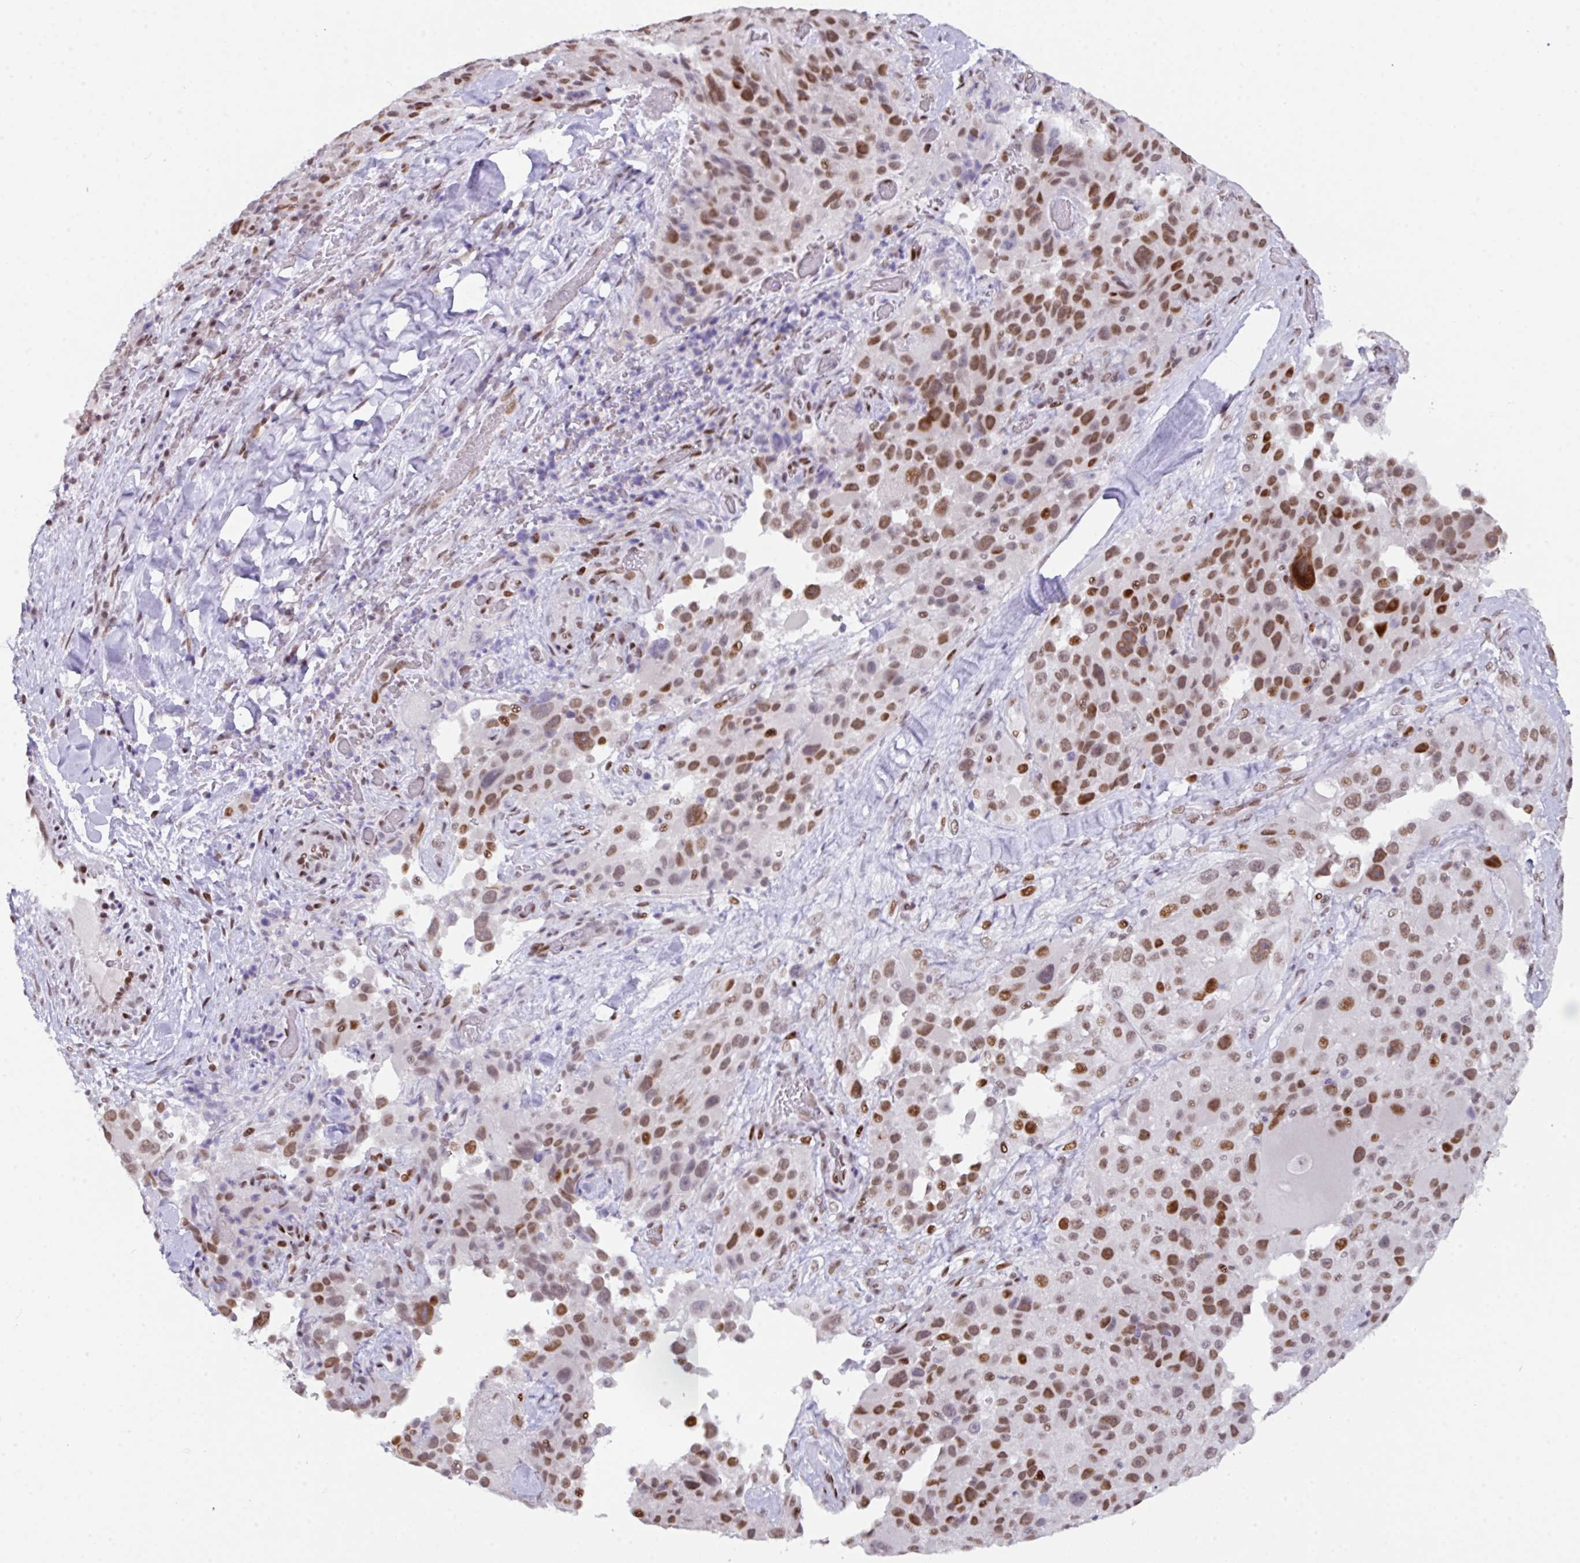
{"staining": {"intensity": "moderate", "quantity": ">75%", "location": "nuclear"}, "tissue": "melanoma", "cell_type": "Tumor cells", "image_type": "cancer", "snomed": [{"axis": "morphology", "description": "Malignant melanoma, Metastatic site"}, {"axis": "topography", "description": "Lymph node"}], "caption": "Protein staining by immunohistochemistry displays moderate nuclear staining in approximately >75% of tumor cells in melanoma.", "gene": "CLP1", "patient": {"sex": "male", "age": 62}}